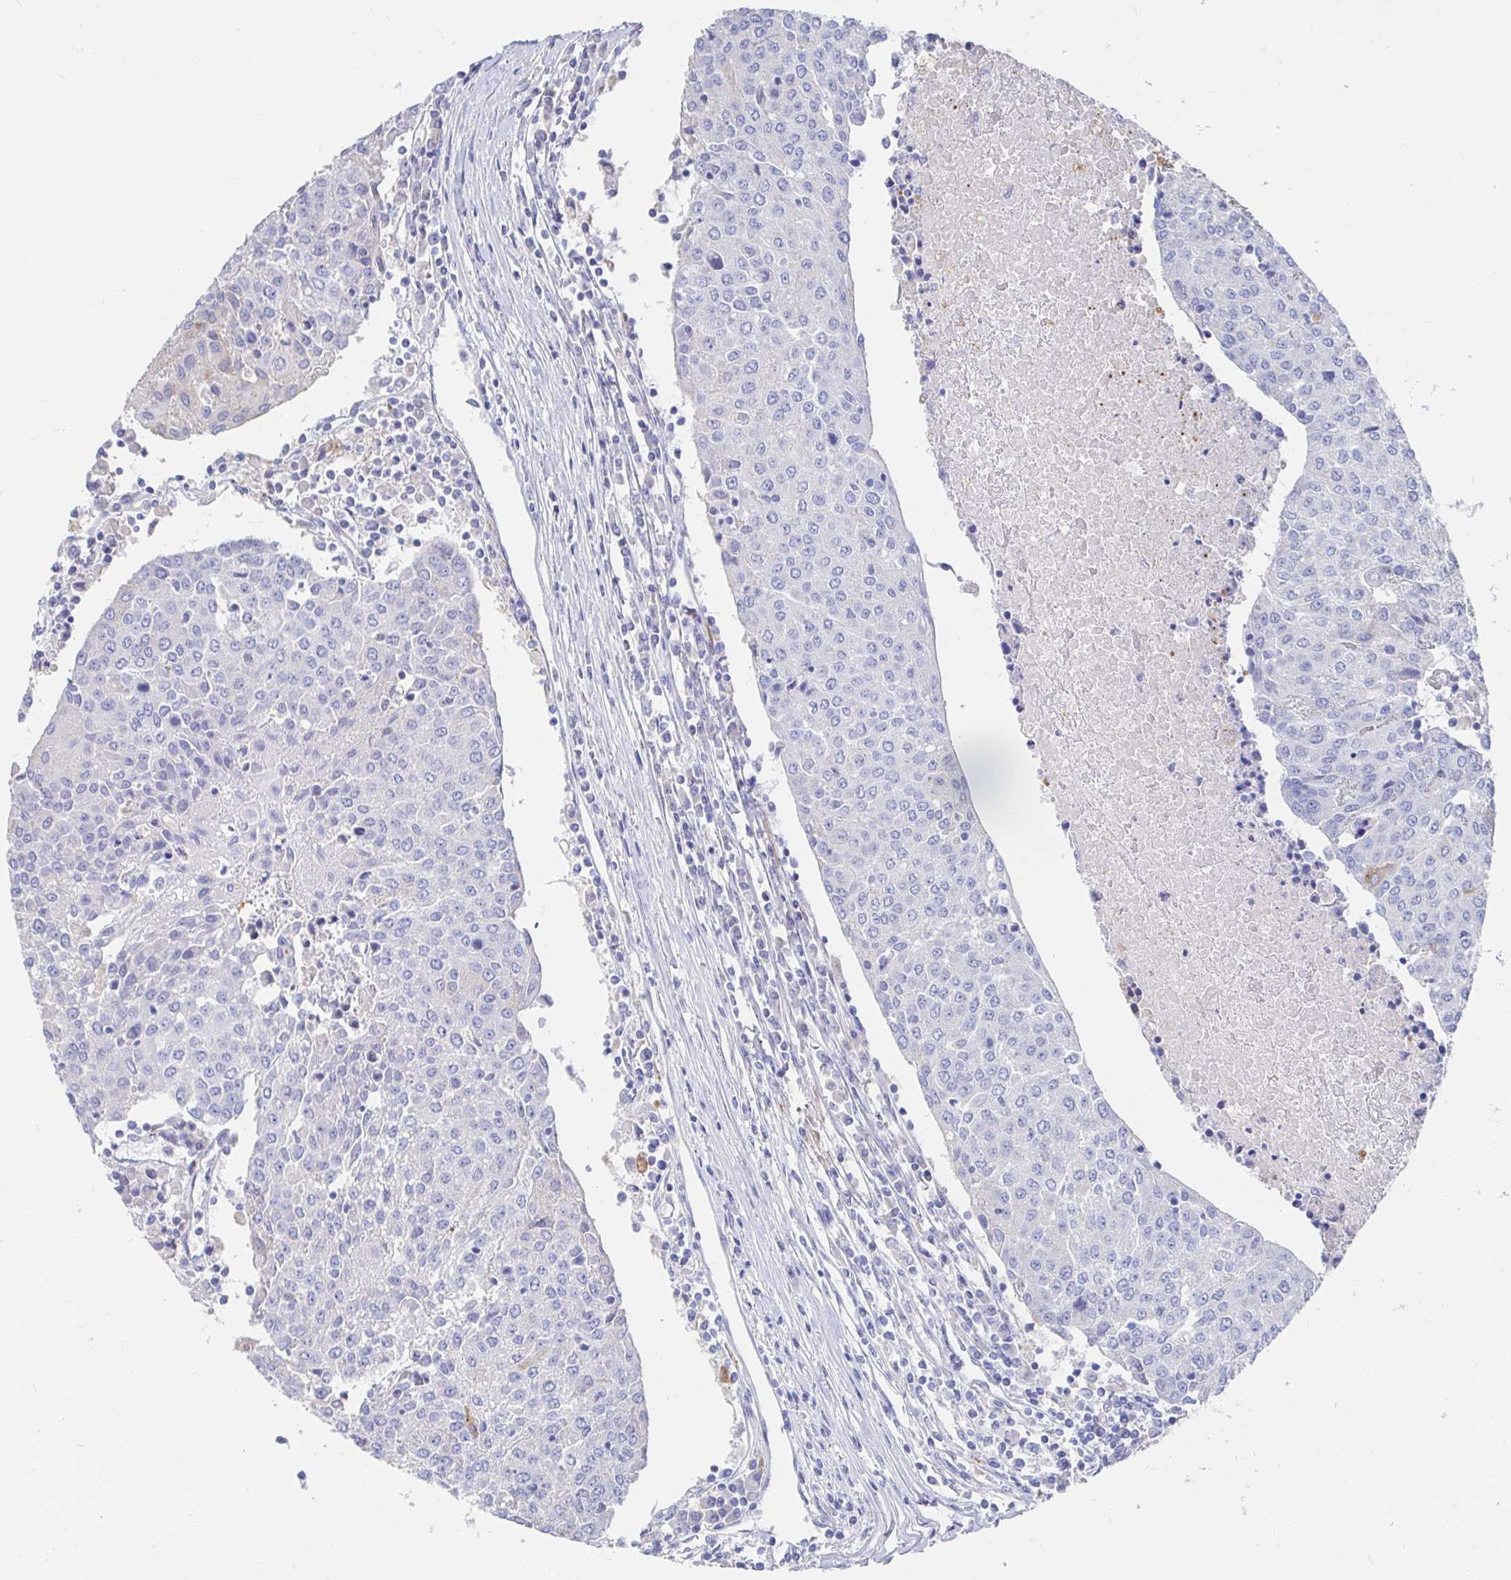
{"staining": {"intensity": "negative", "quantity": "none", "location": "none"}, "tissue": "urothelial cancer", "cell_type": "Tumor cells", "image_type": "cancer", "snomed": [{"axis": "morphology", "description": "Urothelial carcinoma, High grade"}, {"axis": "topography", "description": "Urinary bladder"}], "caption": "The IHC micrograph has no significant positivity in tumor cells of urothelial cancer tissue.", "gene": "LAMC3", "patient": {"sex": "female", "age": 85}}